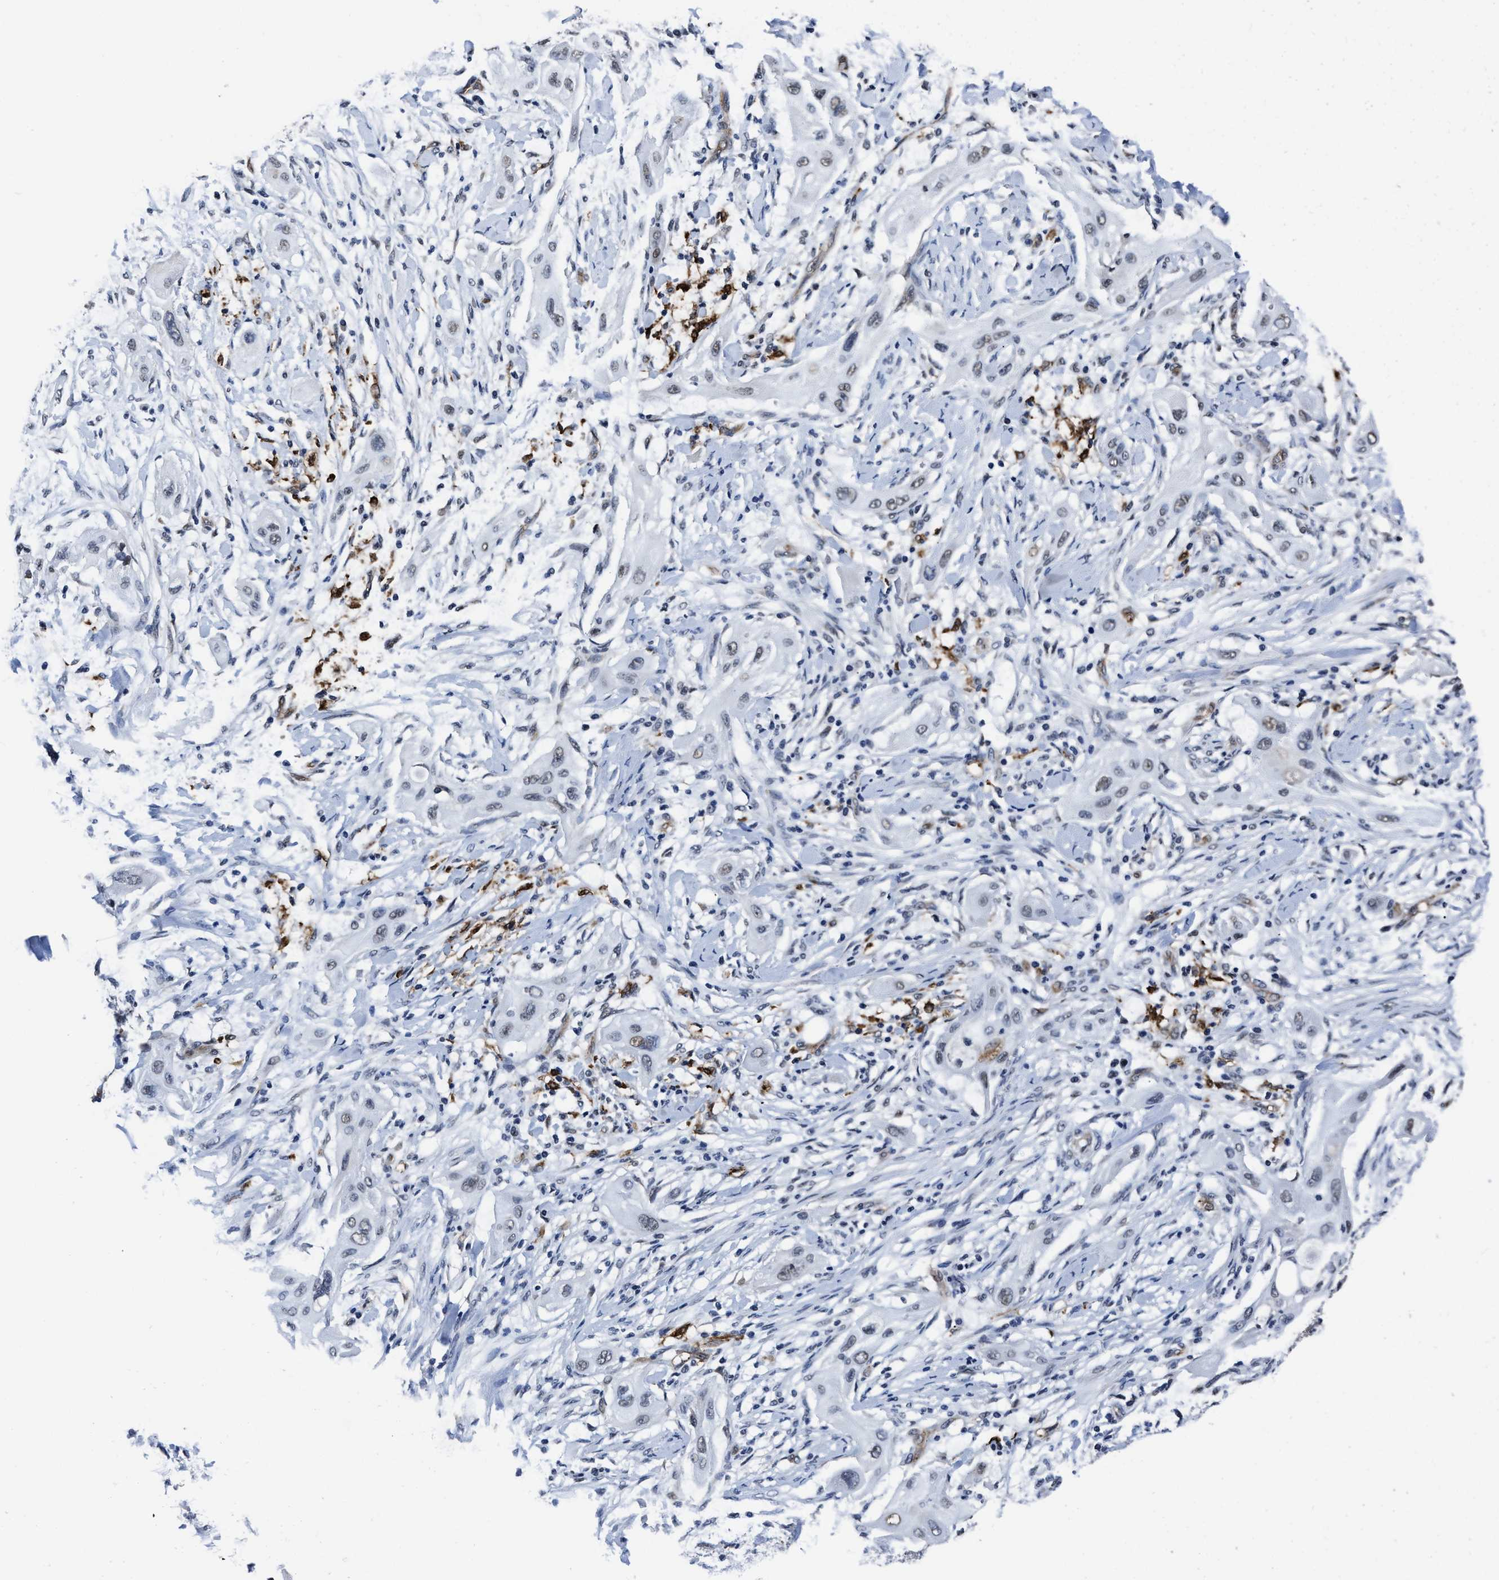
{"staining": {"intensity": "negative", "quantity": "none", "location": "none"}, "tissue": "lung cancer", "cell_type": "Tumor cells", "image_type": "cancer", "snomed": [{"axis": "morphology", "description": "Squamous cell carcinoma, NOS"}, {"axis": "topography", "description": "Lung"}], "caption": "Protein analysis of lung cancer (squamous cell carcinoma) reveals no significant positivity in tumor cells.", "gene": "MARCKSL1", "patient": {"sex": "female", "age": 47}}